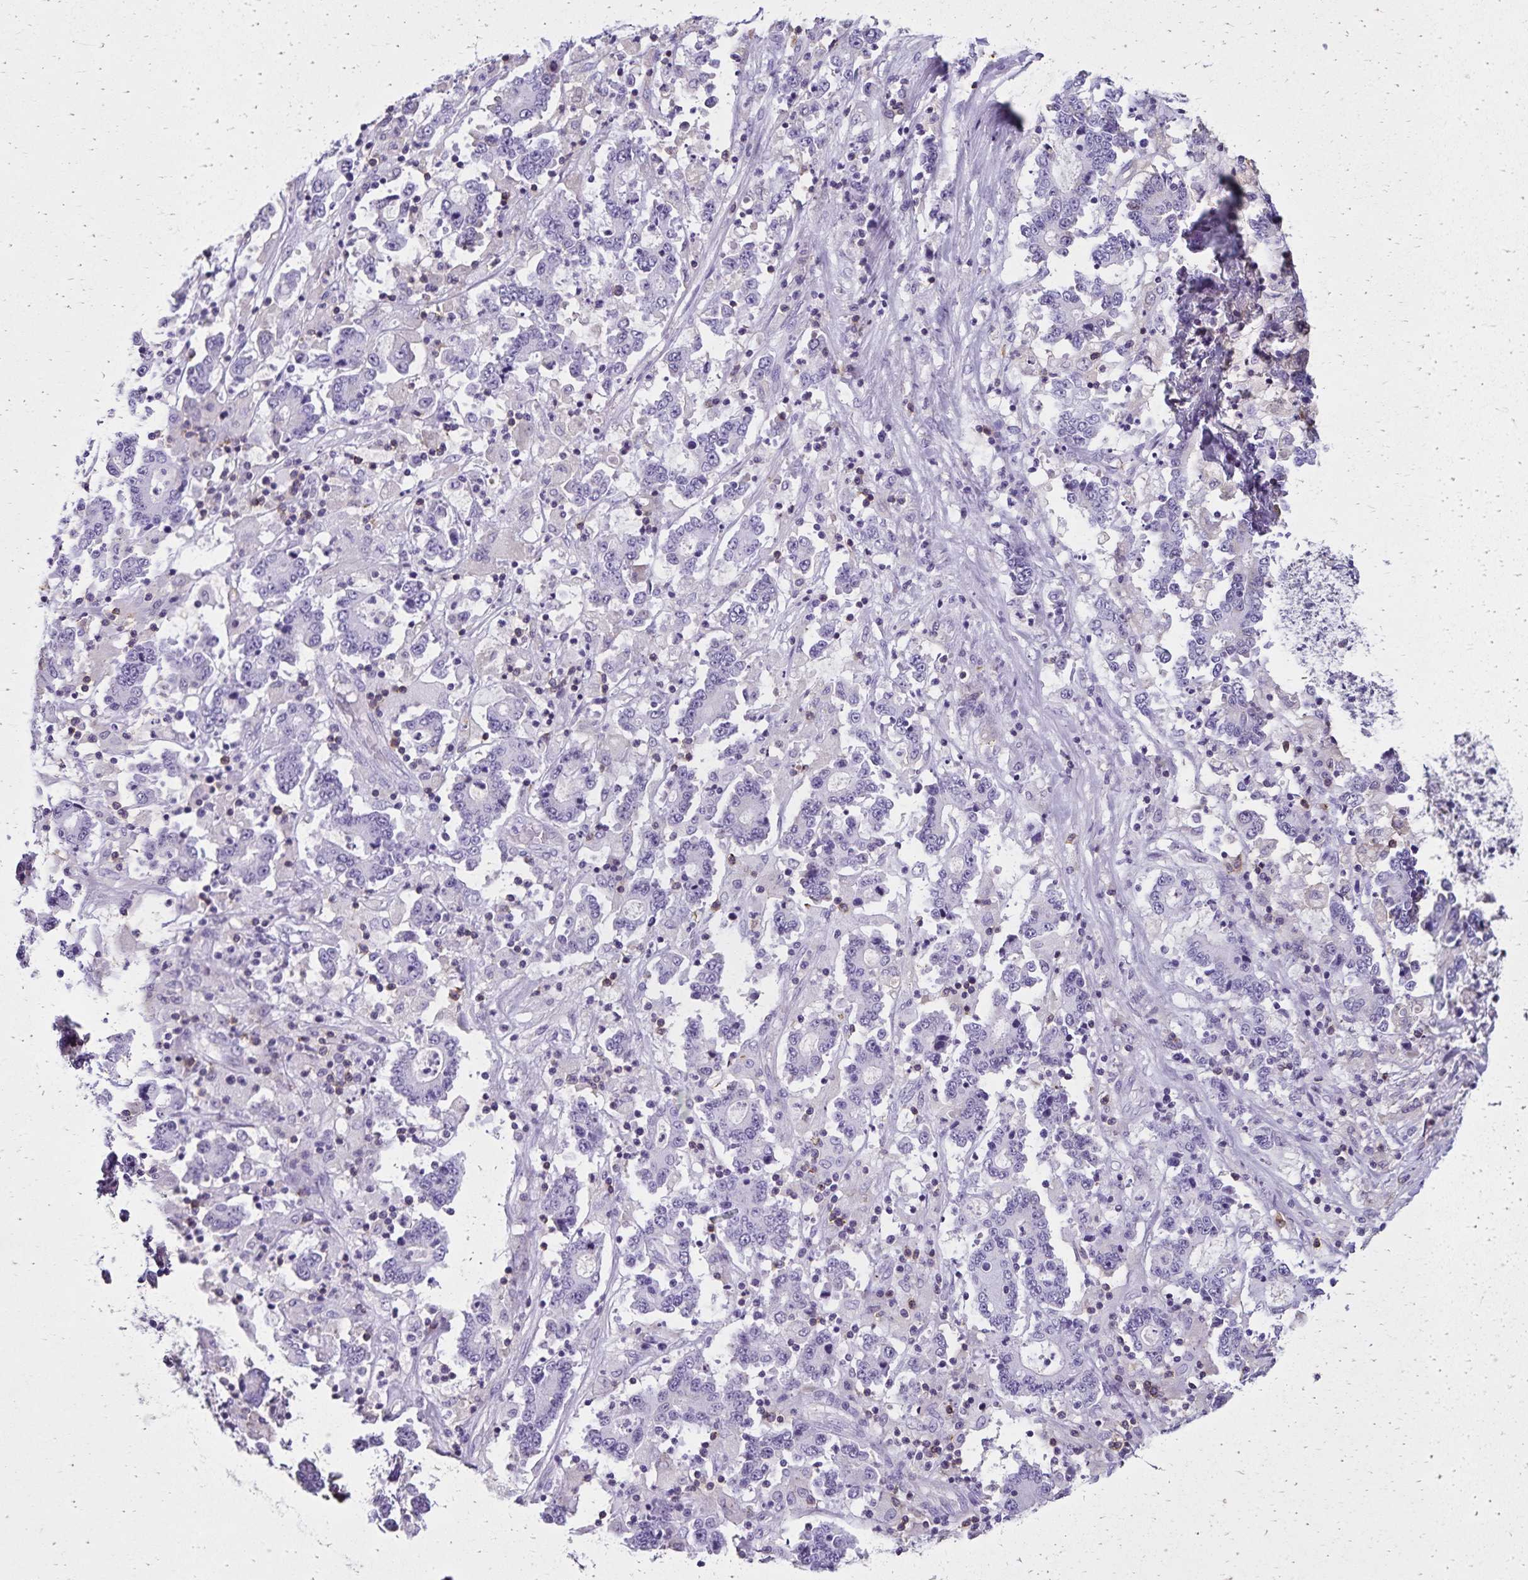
{"staining": {"intensity": "negative", "quantity": "none", "location": "none"}, "tissue": "stomach cancer", "cell_type": "Tumor cells", "image_type": "cancer", "snomed": [{"axis": "morphology", "description": "Adenocarcinoma, NOS"}, {"axis": "topography", "description": "Stomach, upper"}], "caption": "High power microscopy image of an immunohistochemistry histopathology image of stomach adenocarcinoma, revealing no significant expression in tumor cells.", "gene": "CD27", "patient": {"sex": "male", "age": 68}}